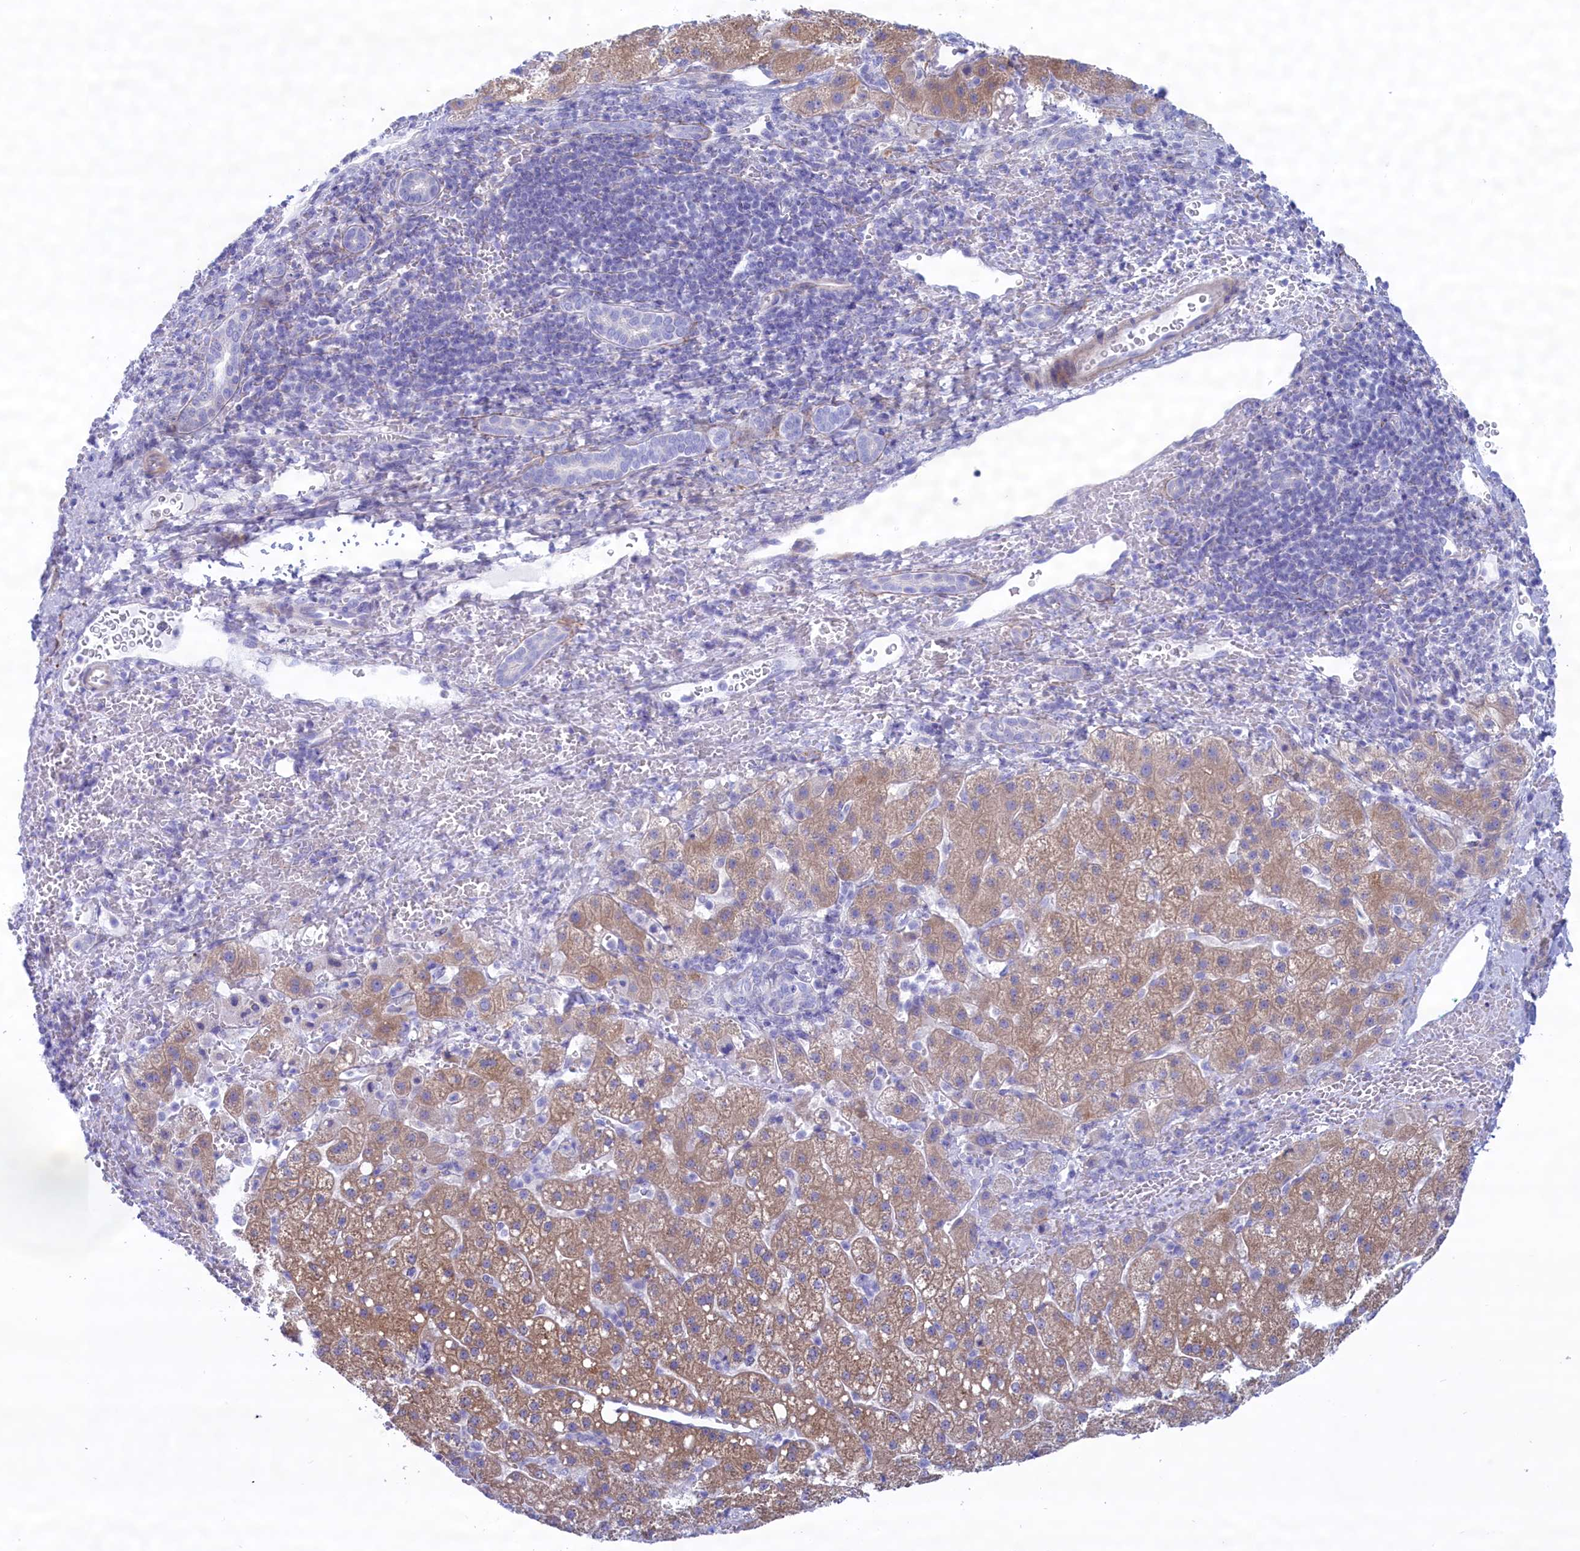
{"staining": {"intensity": "weak", "quantity": ">75%", "location": "cytoplasmic/membranous"}, "tissue": "liver cancer", "cell_type": "Tumor cells", "image_type": "cancer", "snomed": [{"axis": "morphology", "description": "Carcinoma, Hepatocellular, NOS"}, {"axis": "topography", "description": "Liver"}], "caption": "This photomicrograph demonstrates liver cancer (hepatocellular carcinoma) stained with immunohistochemistry to label a protein in brown. The cytoplasmic/membranous of tumor cells show weak positivity for the protein. Nuclei are counter-stained blue.", "gene": "MPV17L2", "patient": {"sex": "male", "age": 57}}